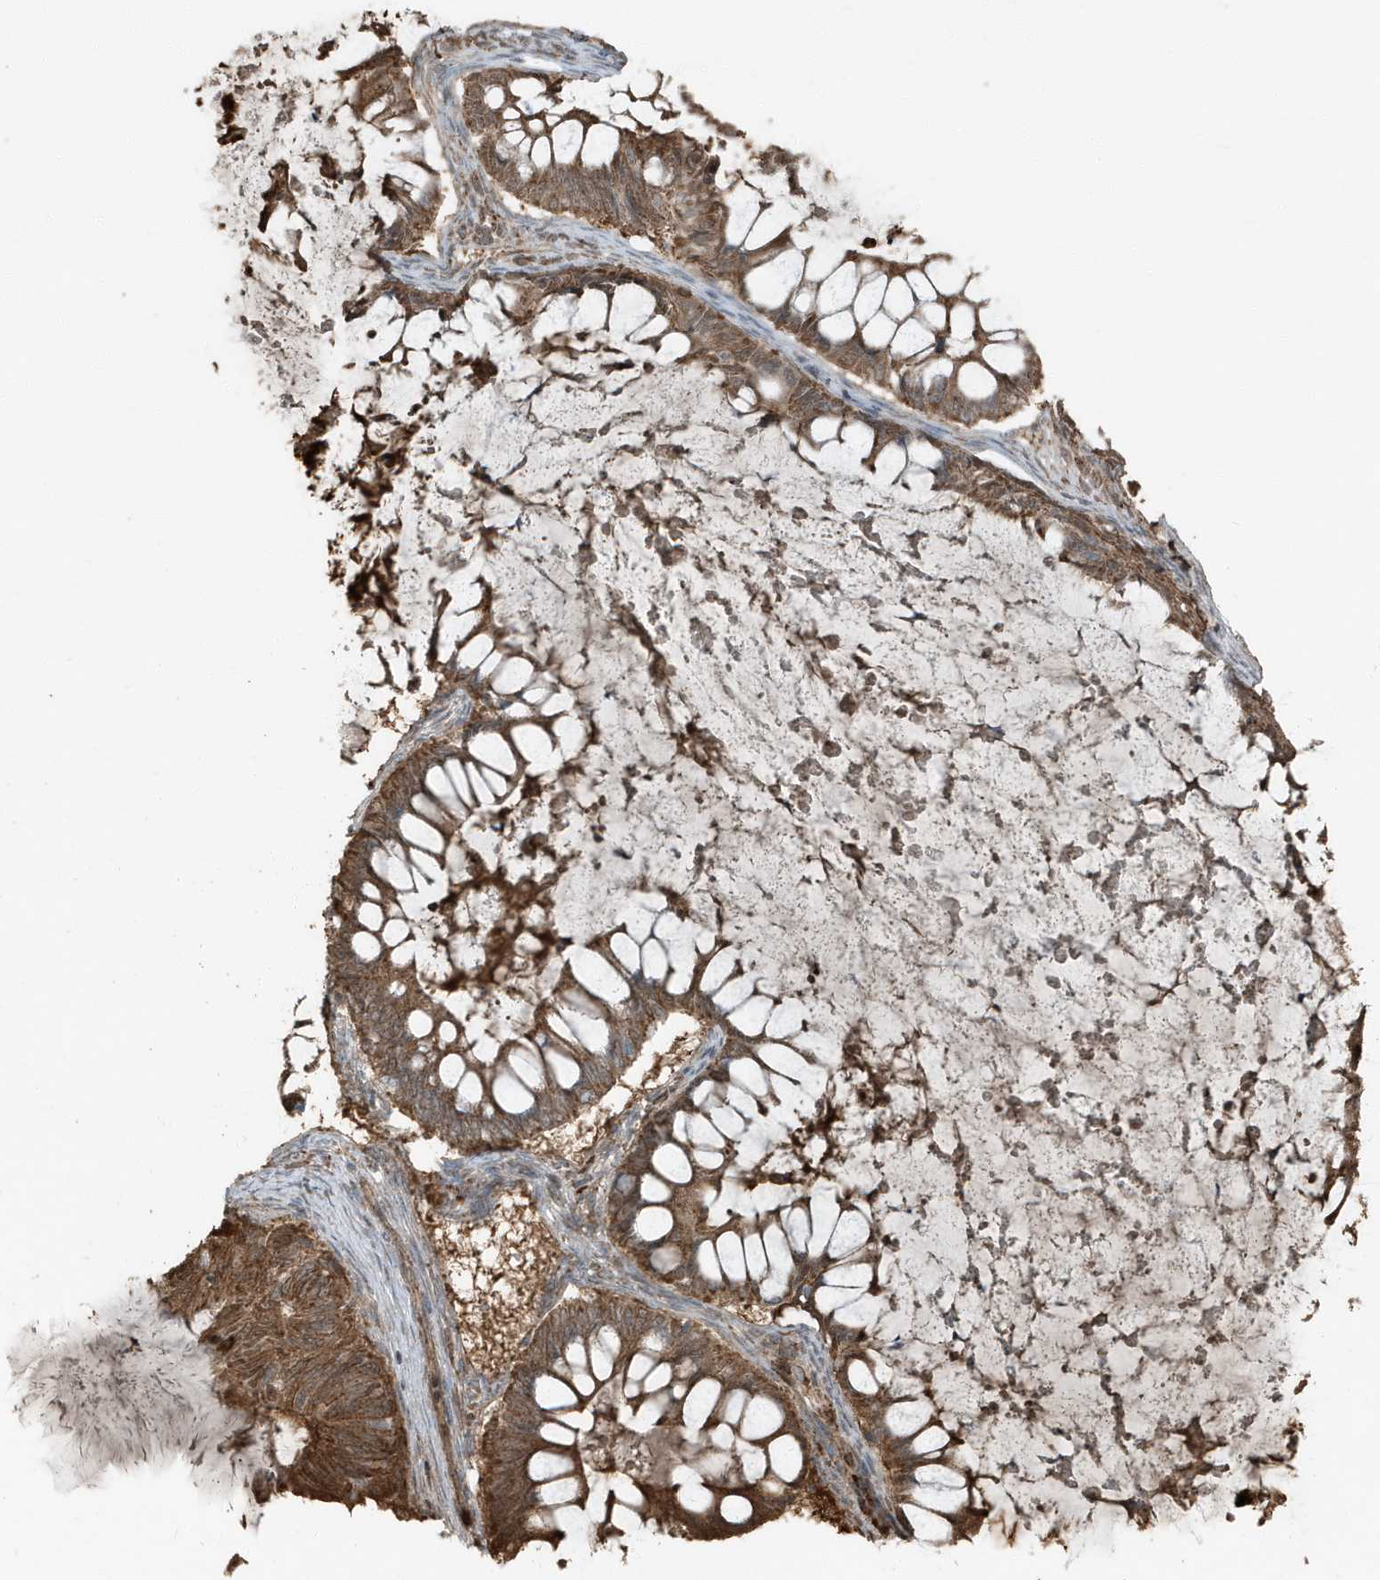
{"staining": {"intensity": "strong", "quantity": ">75%", "location": "cytoplasmic/membranous"}, "tissue": "ovarian cancer", "cell_type": "Tumor cells", "image_type": "cancer", "snomed": [{"axis": "morphology", "description": "Cystadenocarcinoma, mucinous, NOS"}, {"axis": "topography", "description": "Ovary"}], "caption": "Immunohistochemical staining of human ovarian cancer (mucinous cystadenocarcinoma) demonstrates strong cytoplasmic/membranous protein positivity in about >75% of tumor cells. (Brightfield microscopy of DAB IHC at high magnification).", "gene": "AZI2", "patient": {"sex": "female", "age": 61}}